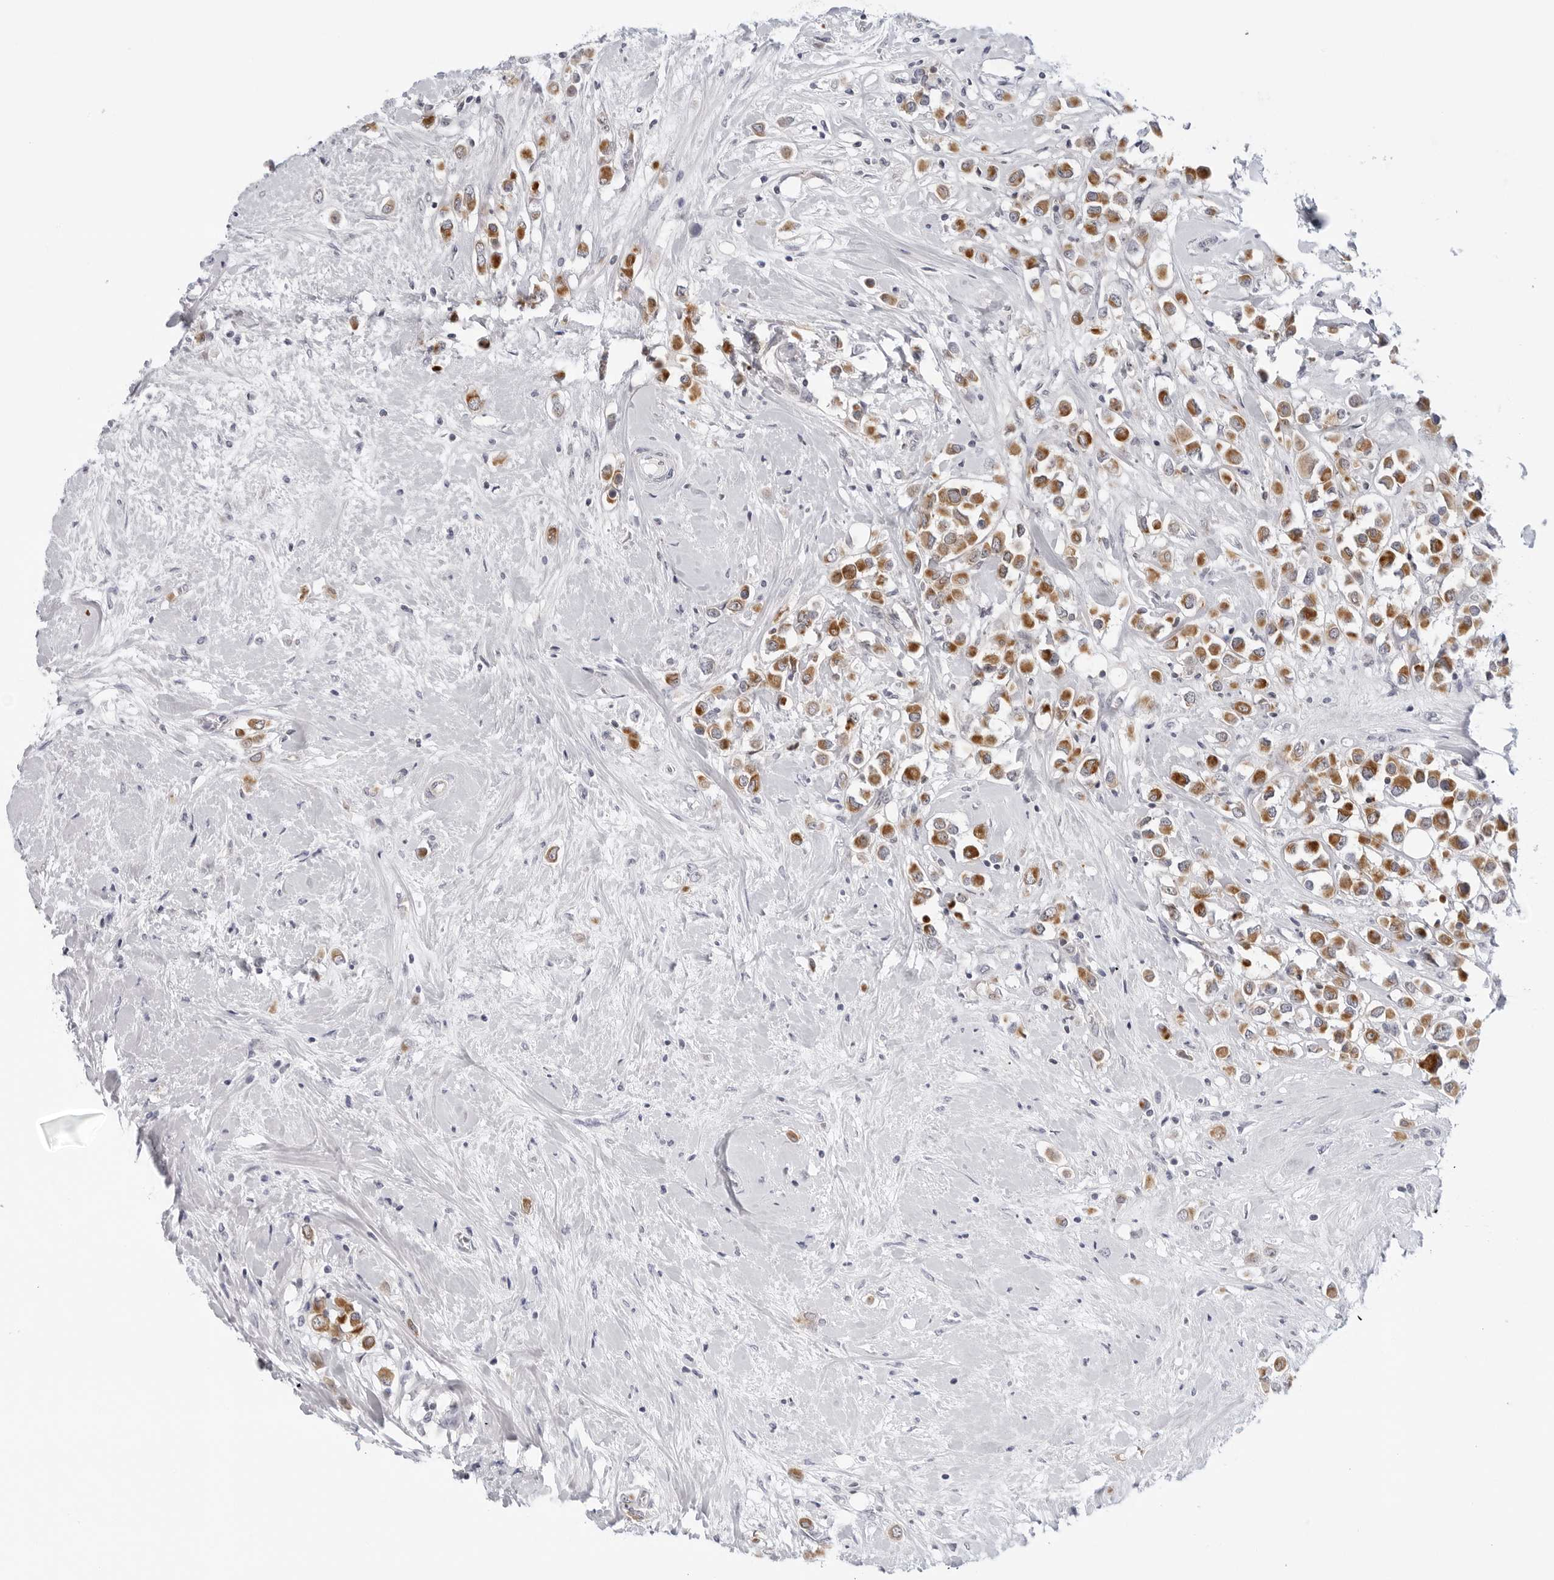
{"staining": {"intensity": "moderate", "quantity": ">75%", "location": "cytoplasmic/membranous"}, "tissue": "breast cancer", "cell_type": "Tumor cells", "image_type": "cancer", "snomed": [{"axis": "morphology", "description": "Duct carcinoma"}, {"axis": "topography", "description": "Breast"}], "caption": "Immunohistochemical staining of human intraductal carcinoma (breast) demonstrates medium levels of moderate cytoplasmic/membranous protein staining in about >75% of tumor cells.", "gene": "CIART", "patient": {"sex": "female", "age": 61}}